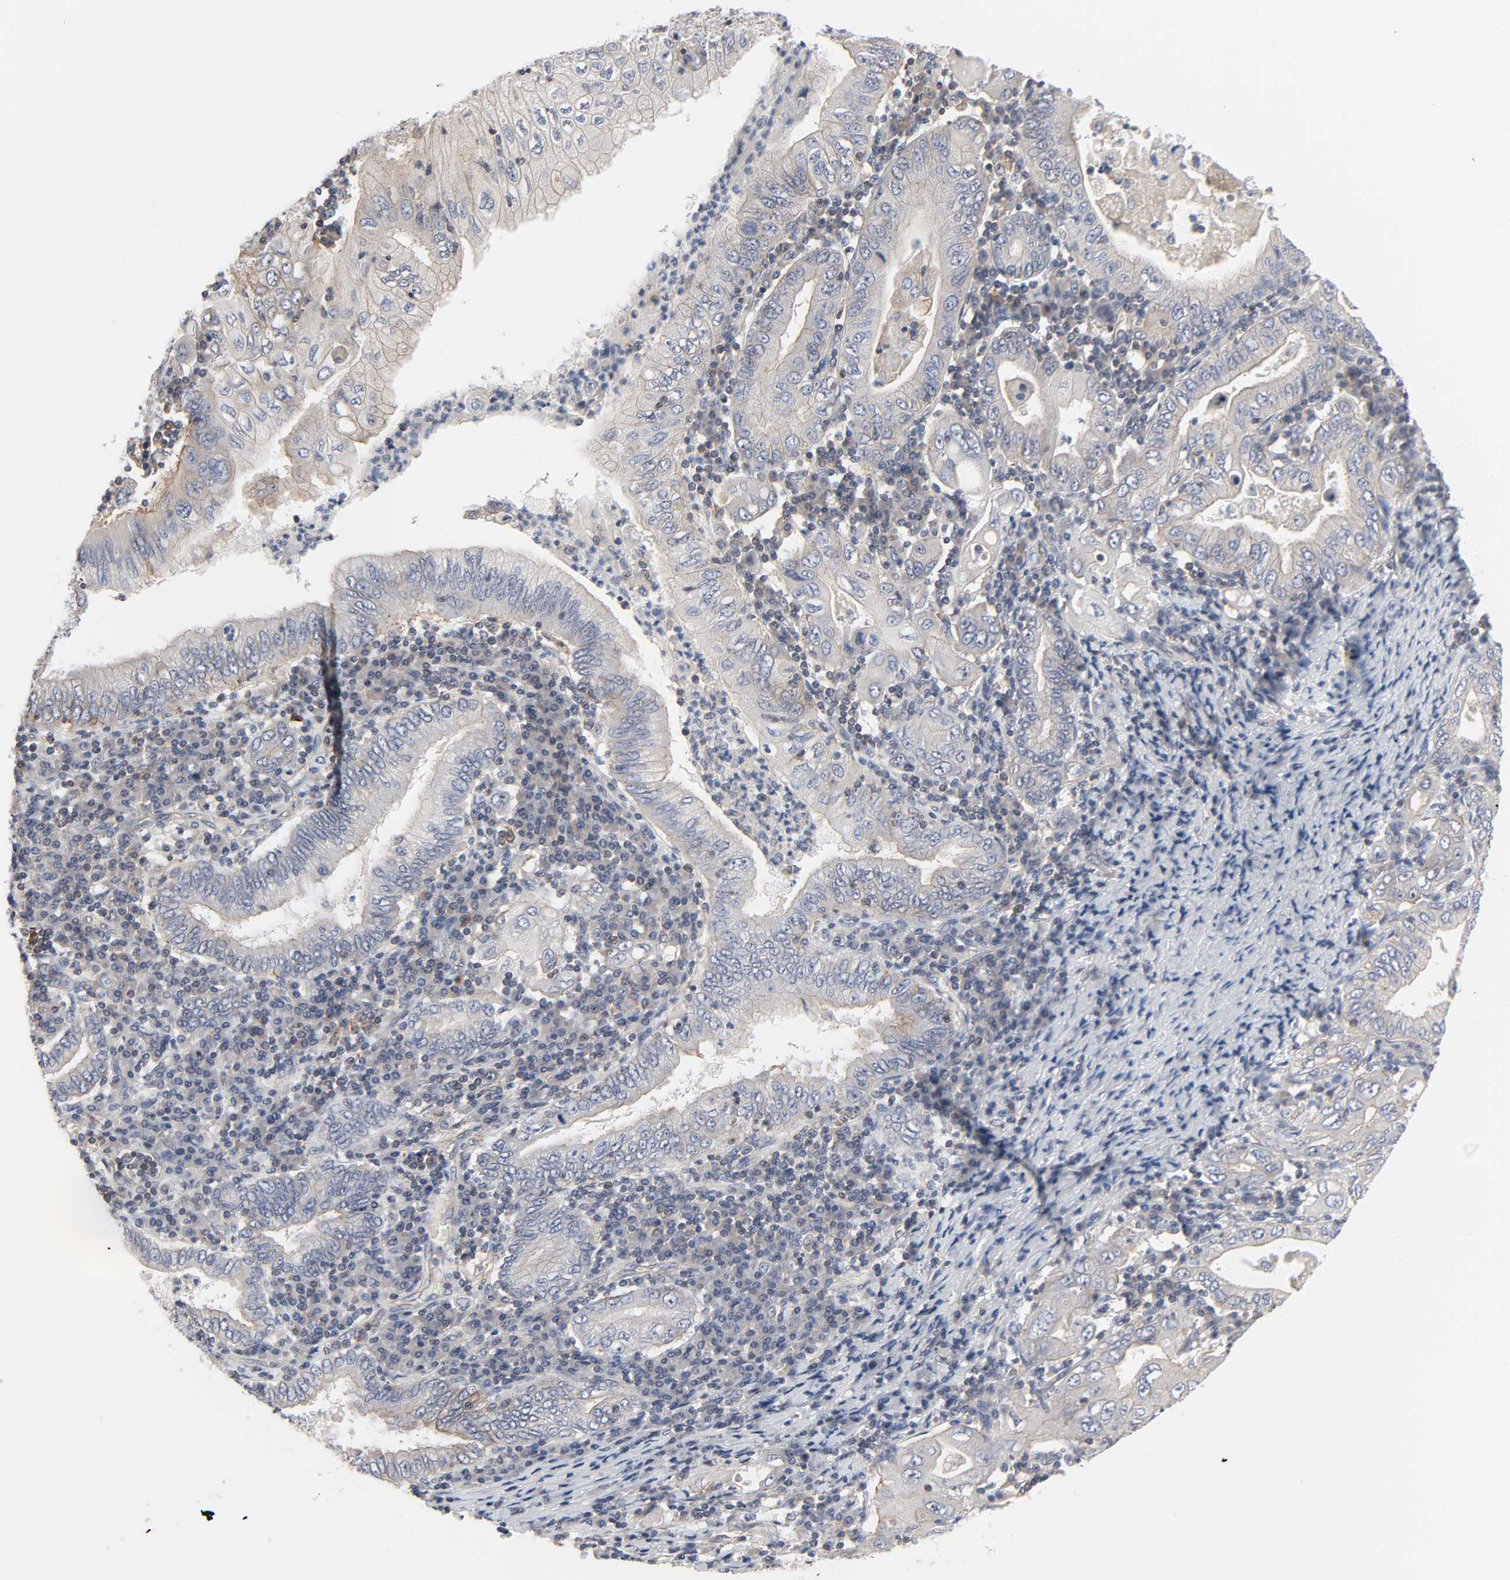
{"staining": {"intensity": "weak", "quantity": "25%-75%", "location": "cytoplasmic/membranous"}, "tissue": "stomach cancer", "cell_type": "Tumor cells", "image_type": "cancer", "snomed": [{"axis": "morphology", "description": "Normal tissue, NOS"}, {"axis": "morphology", "description": "Adenocarcinoma, NOS"}, {"axis": "topography", "description": "Esophagus"}, {"axis": "topography", "description": "Stomach, upper"}, {"axis": "topography", "description": "Peripheral nerve tissue"}], "caption": "A high-resolution histopathology image shows immunohistochemistry (IHC) staining of adenocarcinoma (stomach), which exhibits weak cytoplasmic/membranous expression in approximately 25%-75% of tumor cells.", "gene": "DDX10", "patient": {"sex": "male", "age": 62}}